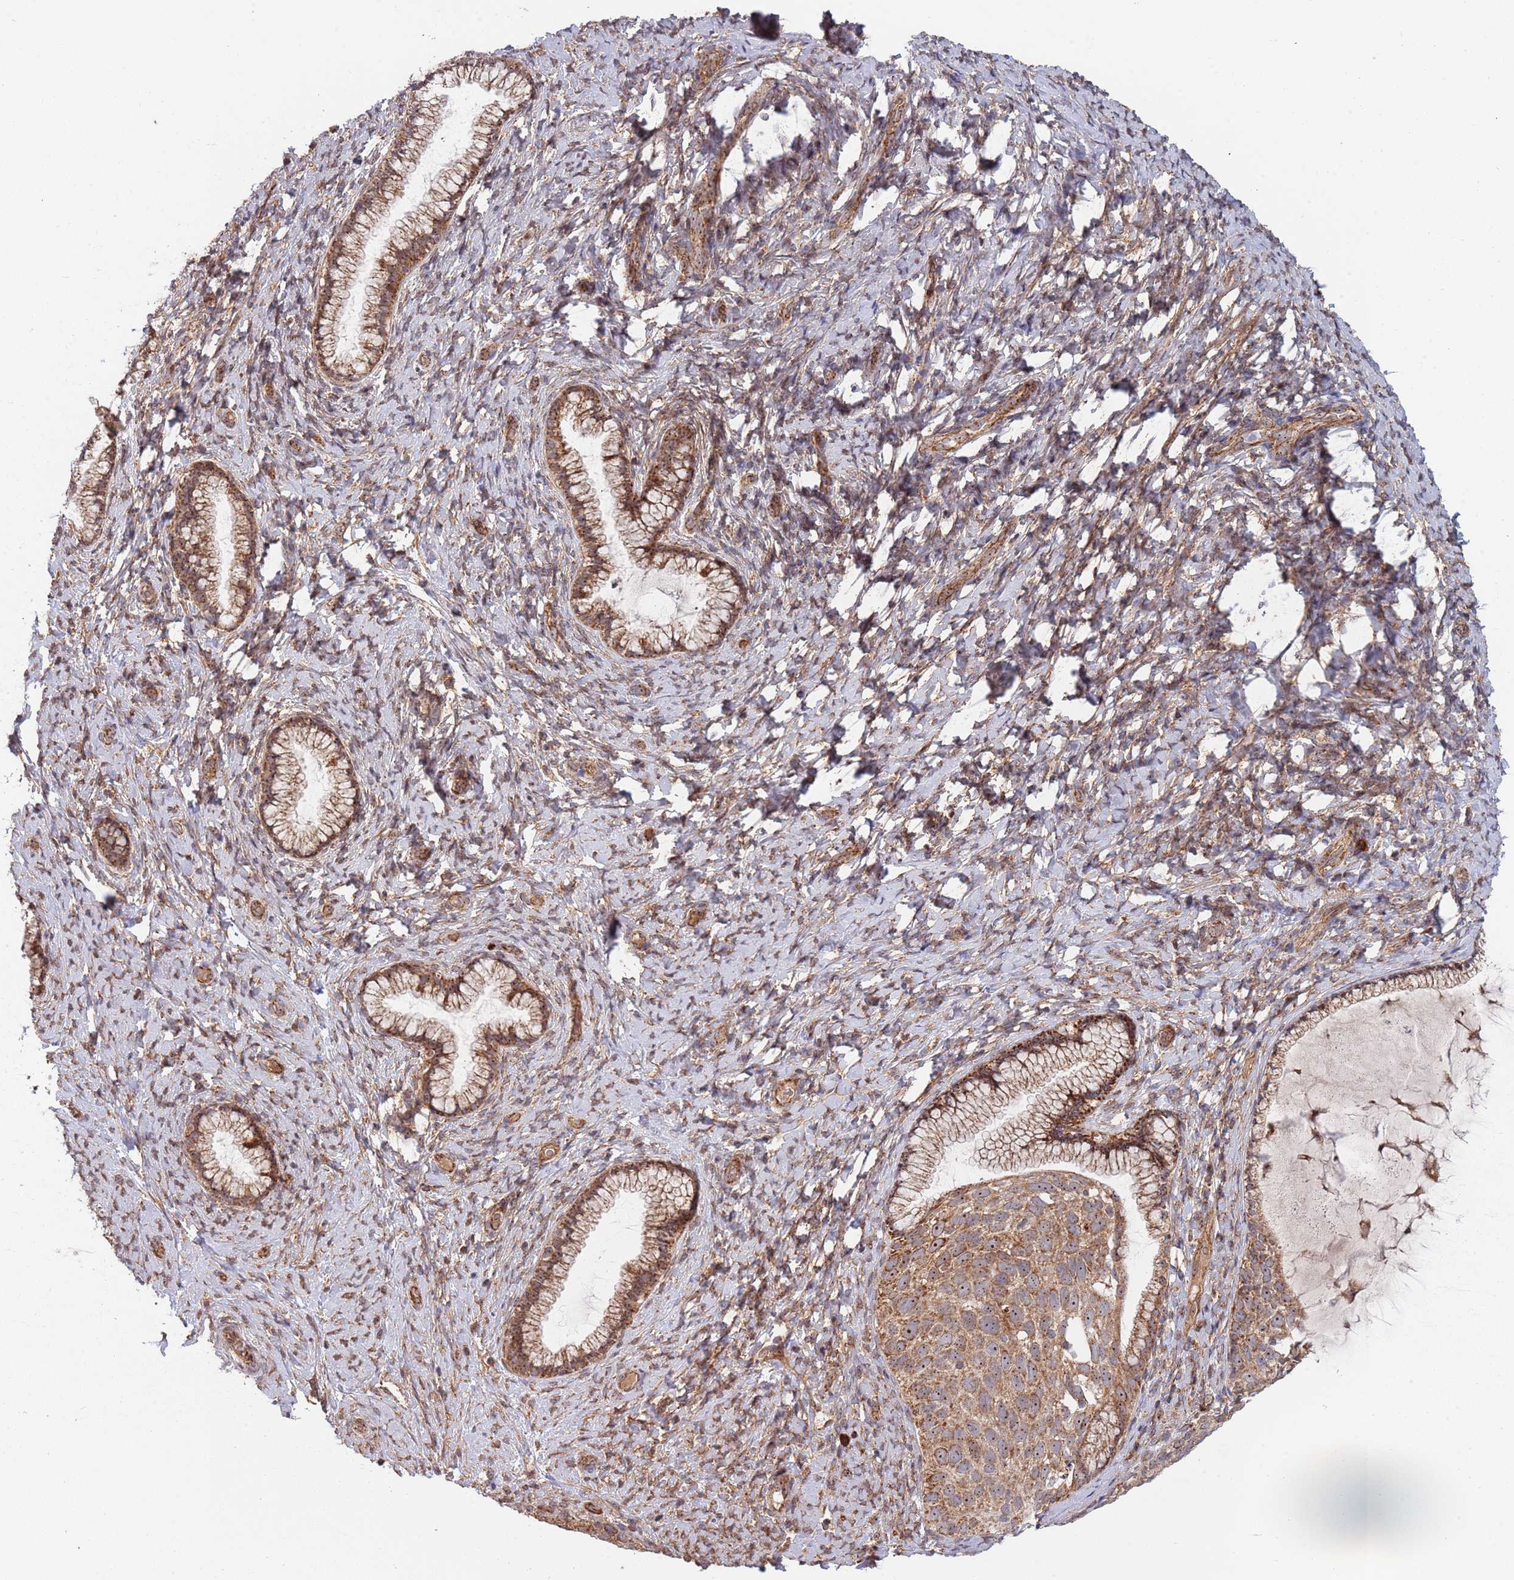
{"staining": {"intensity": "moderate", "quantity": ">75%", "location": "cytoplasmic/membranous"}, "tissue": "cervical cancer", "cell_type": "Tumor cells", "image_type": "cancer", "snomed": [{"axis": "morphology", "description": "Squamous cell carcinoma, NOS"}, {"axis": "topography", "description": "Cervix"}], "caption": "This is a micrograph of IHC staining of cervical cancer (squamous cell carcinoma), which shows moderate staining in the cytoplasmic/membranous of tumor cells.", "gene": "DCHS1", "patient": {"sex": "female", "age": 80}}